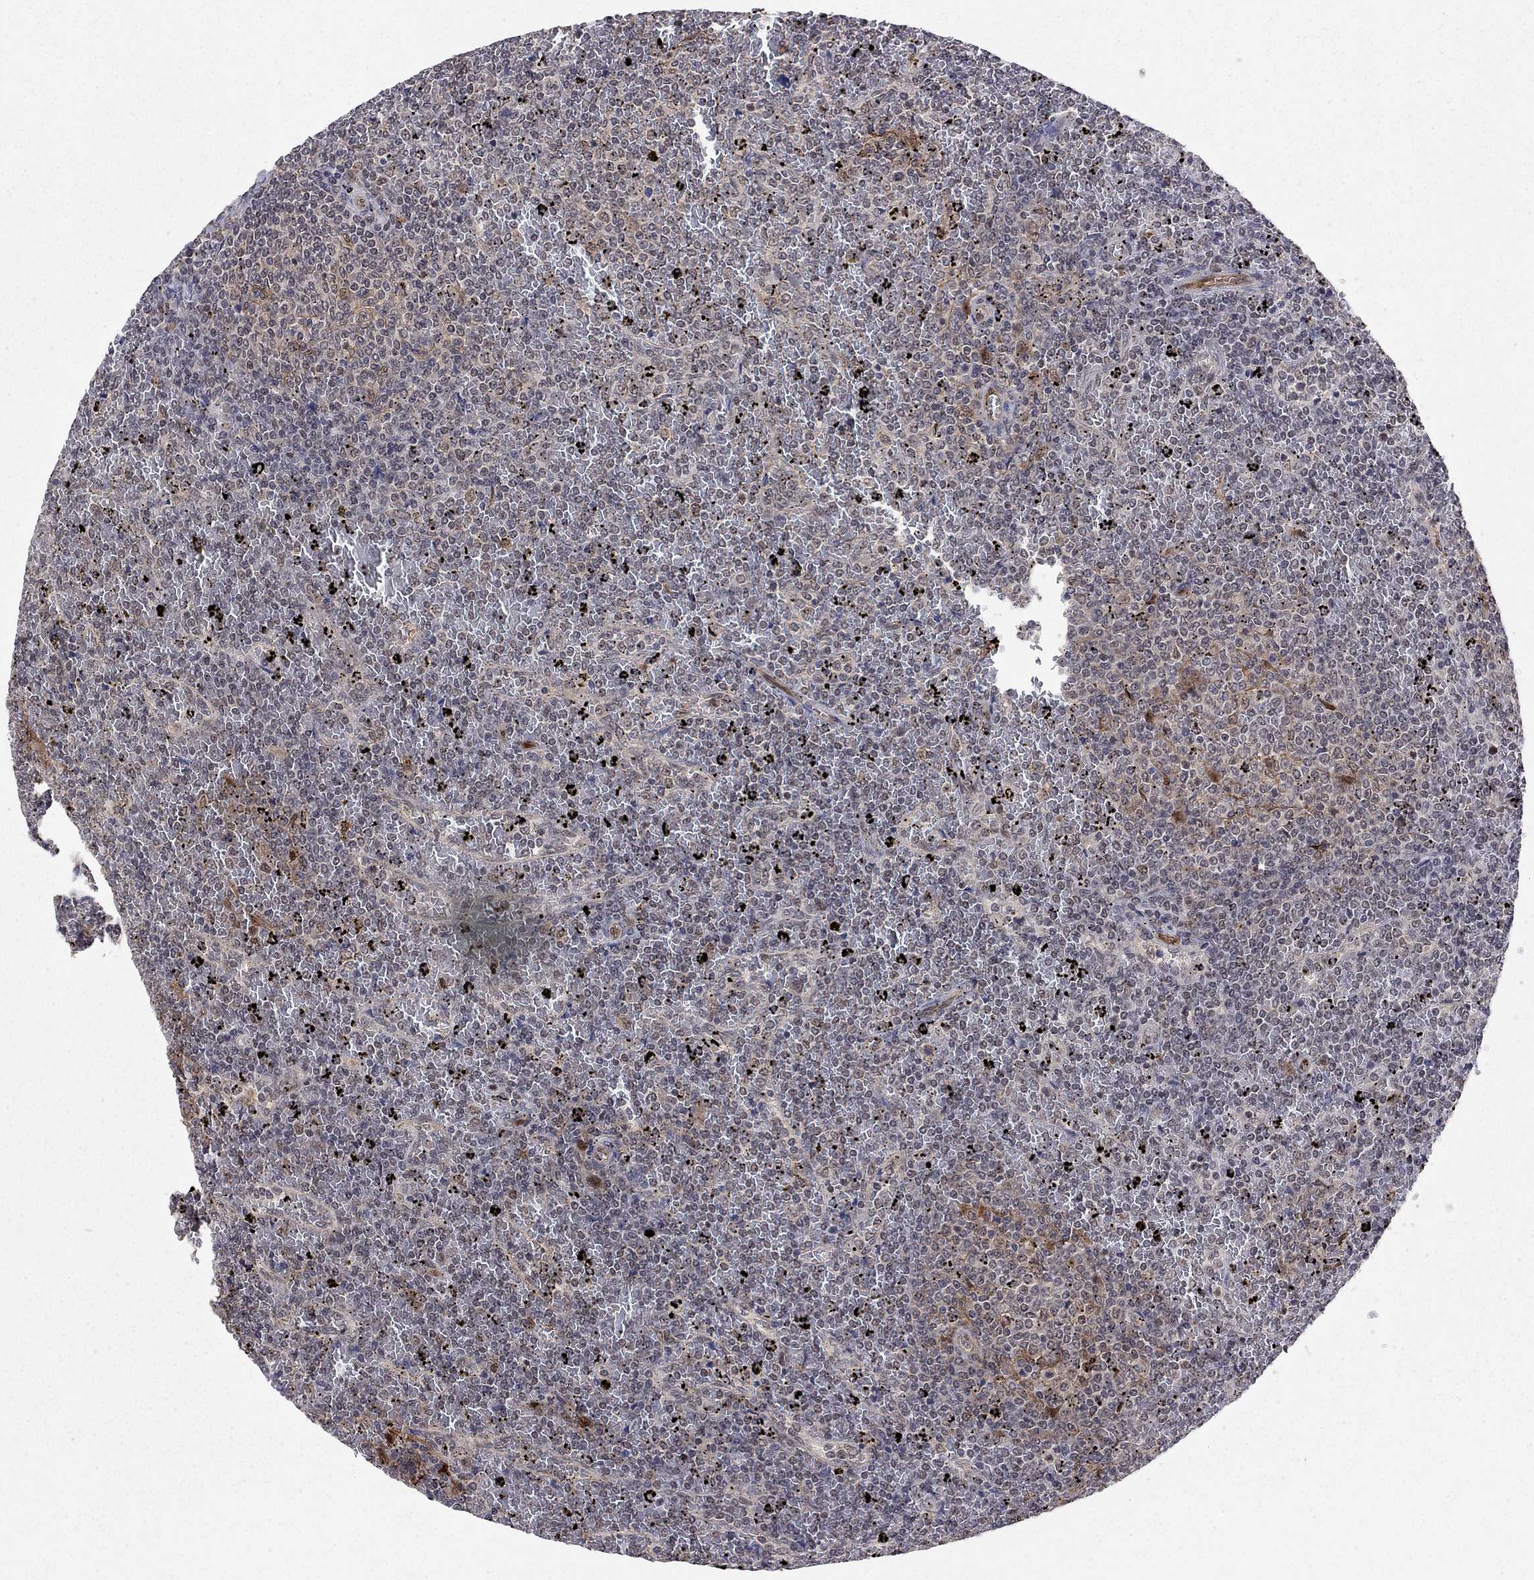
{"staining": {"intensity": "negative", "quantity": "none", "location": "none"}, "tissue": "lymphoma", "cell_type": "Tumor cells", "image_type": "cancer", "snomed": [{"axis": "morphology", "description": "Malignant lymphoma, non-Hodgkin's type, Low grade"}, {"axis": "topography", "description": "Spleen"}], "caption": "Immunohistochemical staining of human lymphoma shows no significant expression in tumor cells. (Stains: DAB immunohistochemistry (IHC) with hematoxylin counter stain, Microscopy: brightfield microscopy at high magnification).", "gene": "SAP30L", "patient": {"sex": "female", "age": 77}}